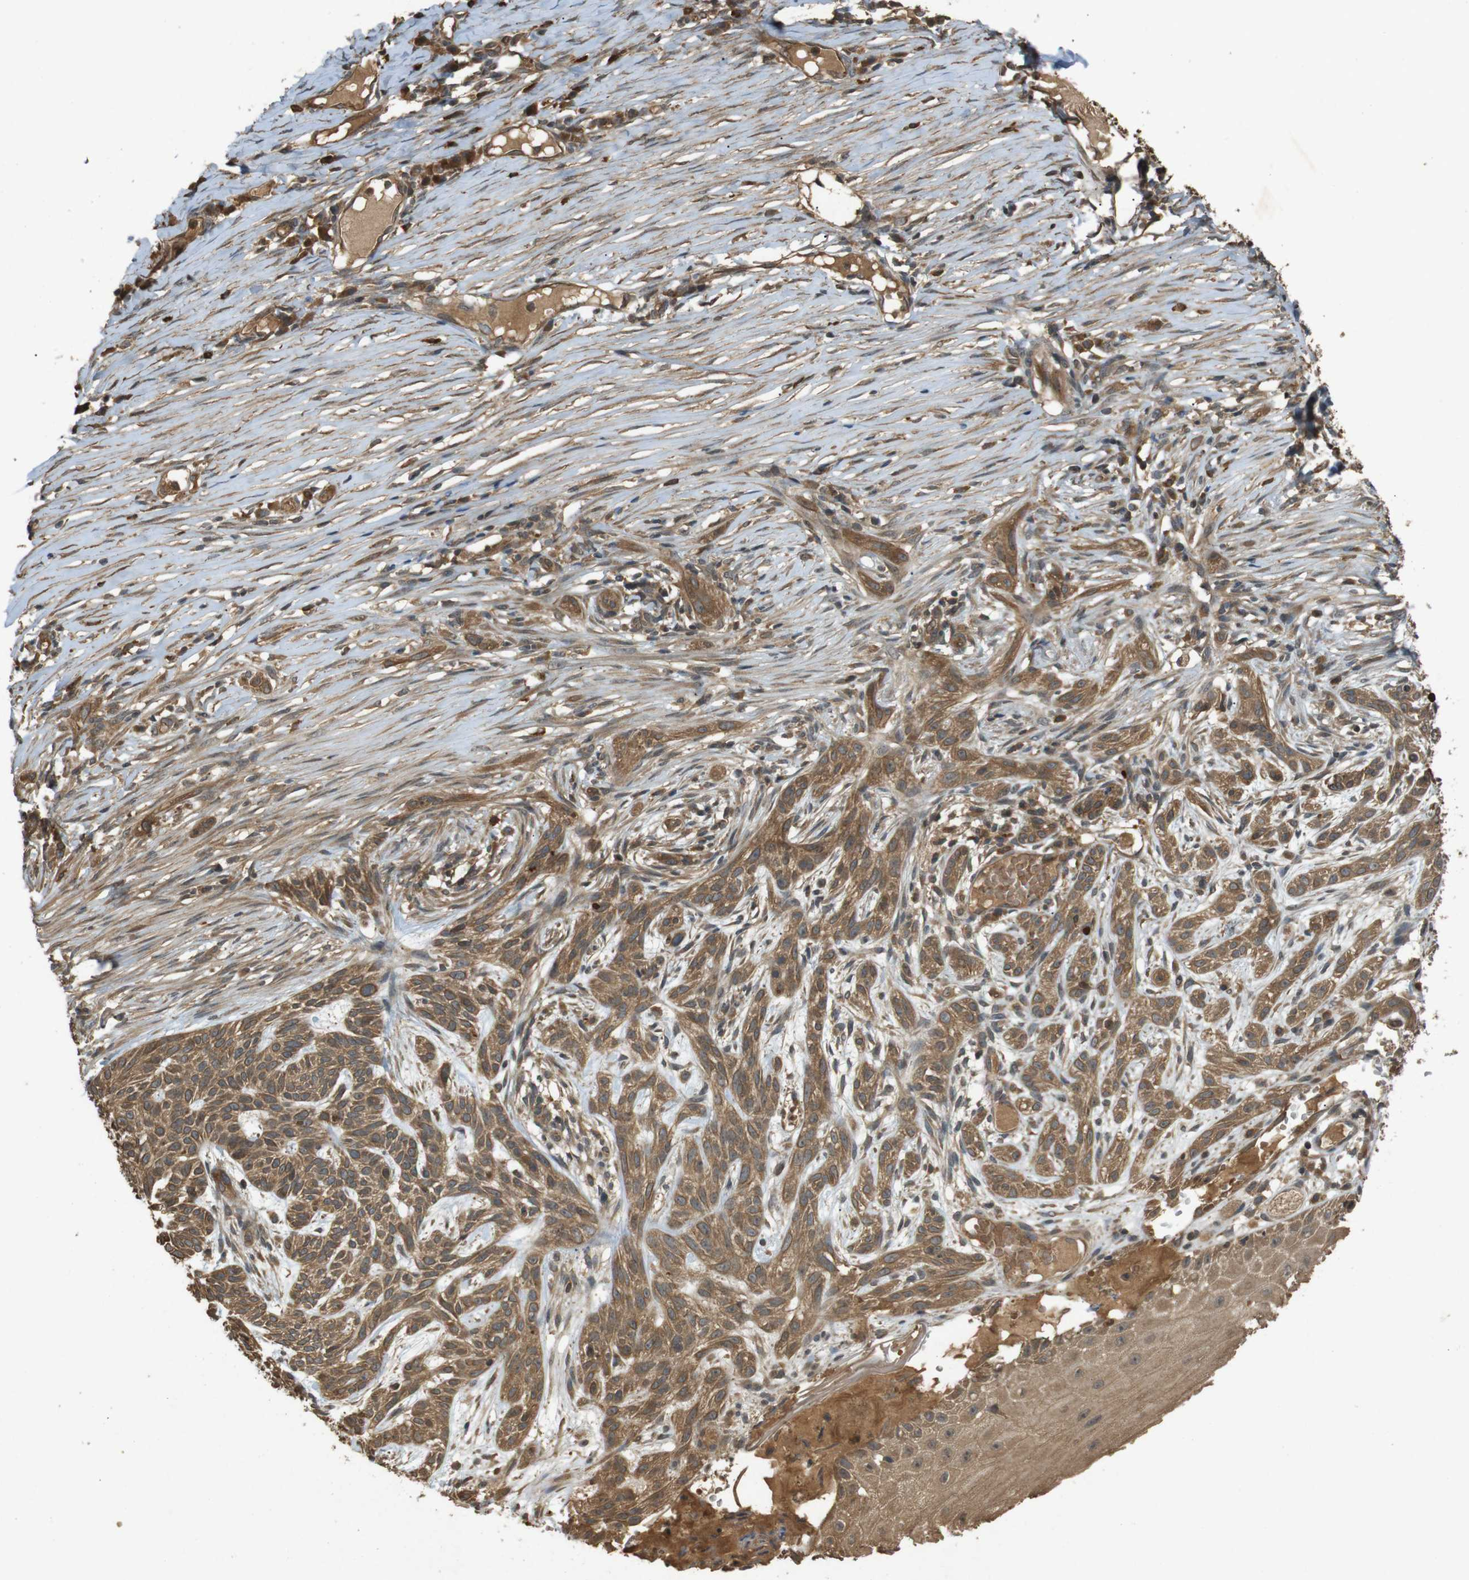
{"staining": {"intensity": "moderate", "quantity": ">75%", "location": "cytoplasmic/membranous"}, "tissue": "skin cancer", "cell_type": "Tumor cells", "image_type": "cancer", "snomed": [{"axis": "morphology", "description": "Basal cell carcinoma"}, {"axis": "topography", "description": "Skin"}], "caption": "Skin cancer (basal cell carcinoma) stained with a protein marker exhibits moderate staining in tumor cells.", "gene": "TAP1", "patient": {"sex": "female", "age": 59}}